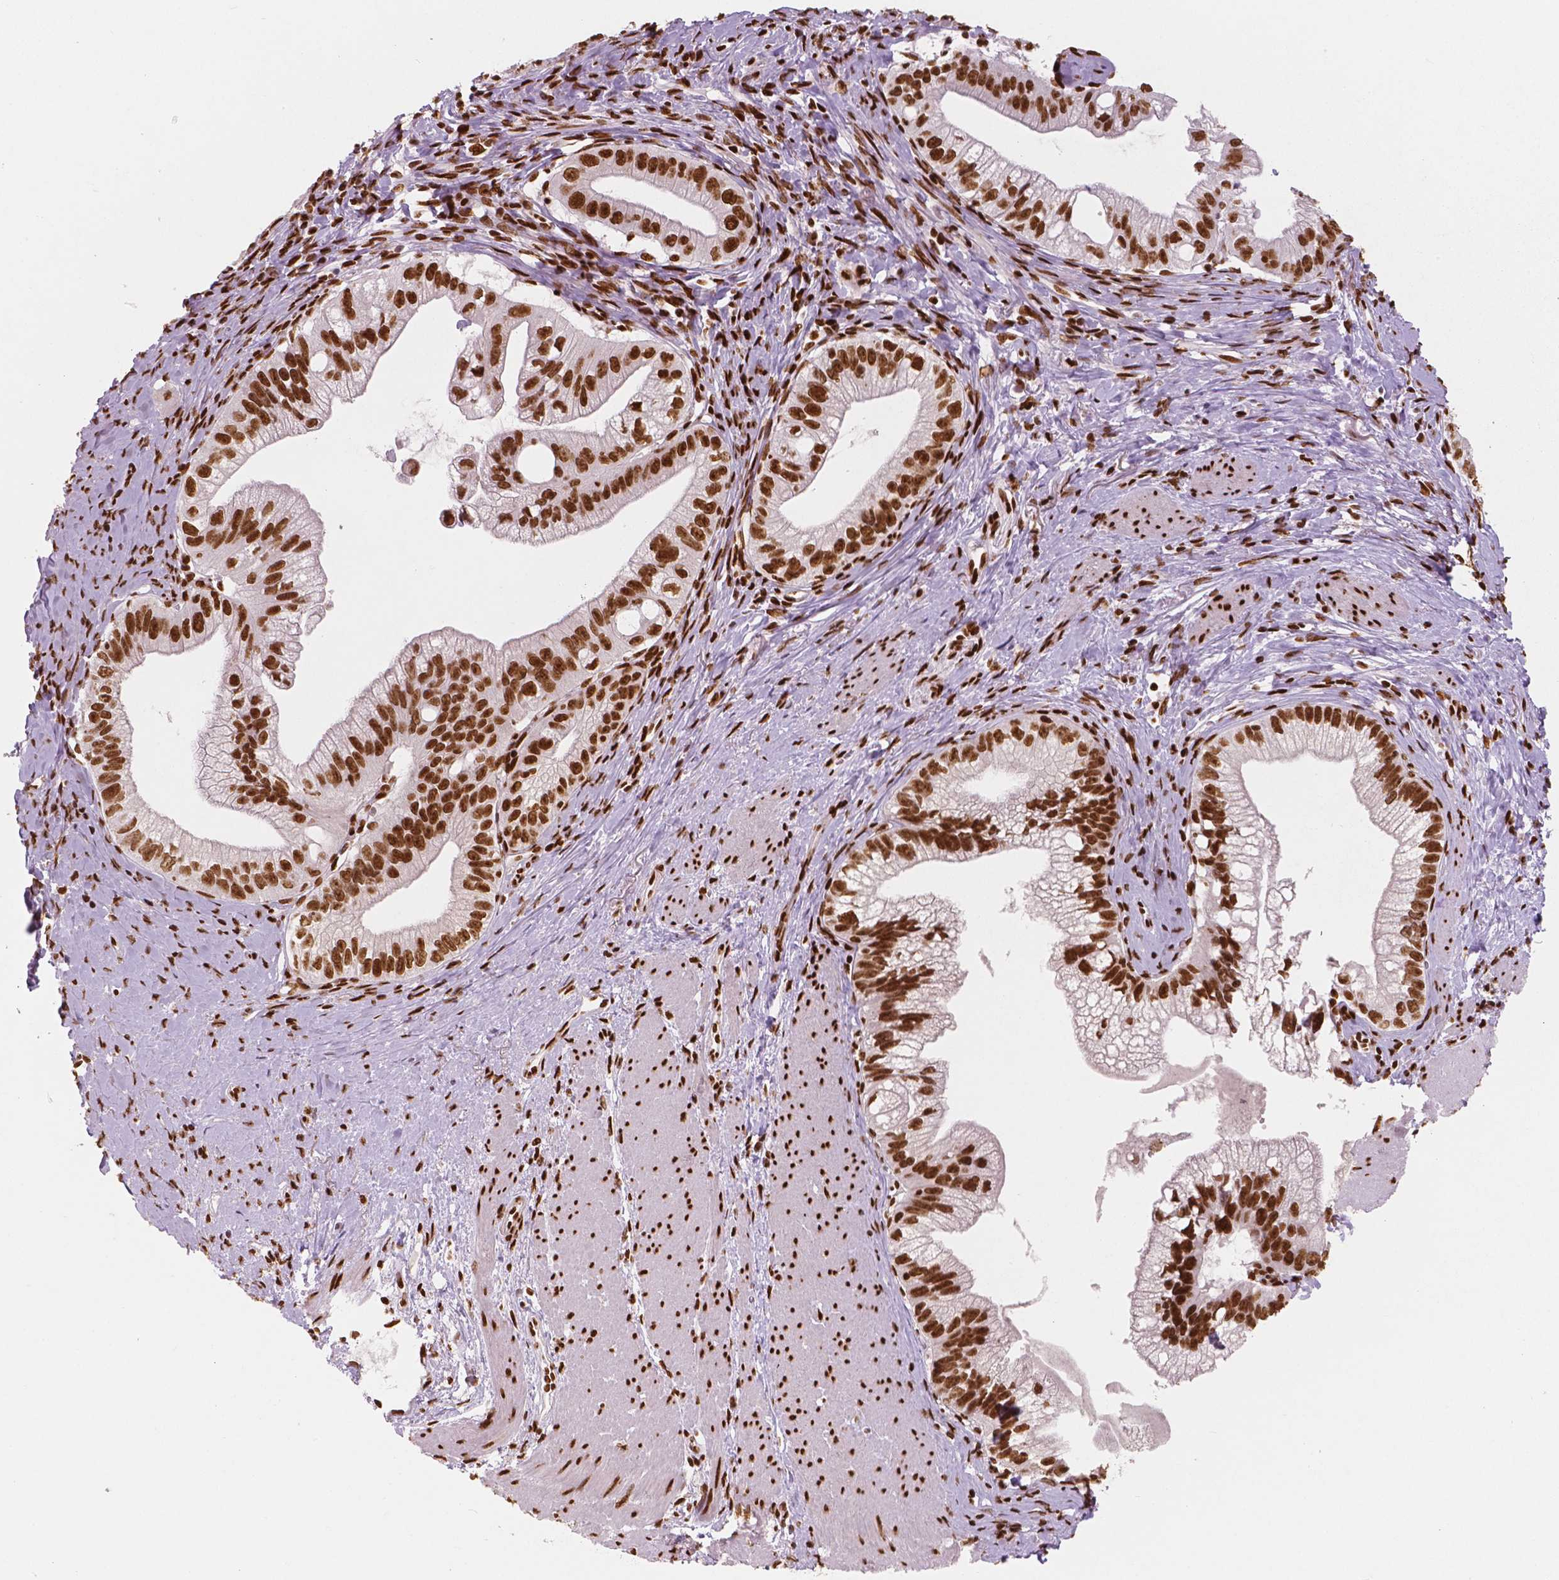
{"staining": {"intensity": "strong", "quantity": ">75%", "location": "nuclear"}, "tissue": "pancreatic cancer", "cell_type": "Tumor cells", "image_type": "cancer", "snomed": [{"axis": "morphology", "description": "Adenocarcinoma, NOS"}, {"axis": "topography", "description": "Pancreas"}], "caption": "IHC histopathology image of neoplastic tissue: pancreatic adenocarcinoma stained using IHC displays high levels of strong protein expression localized specifically in the nuclear of tumor cells, appearing as a nuclear brown color.", "gene": "BRD4", "patient": {"sex": "male", "age": 70}}